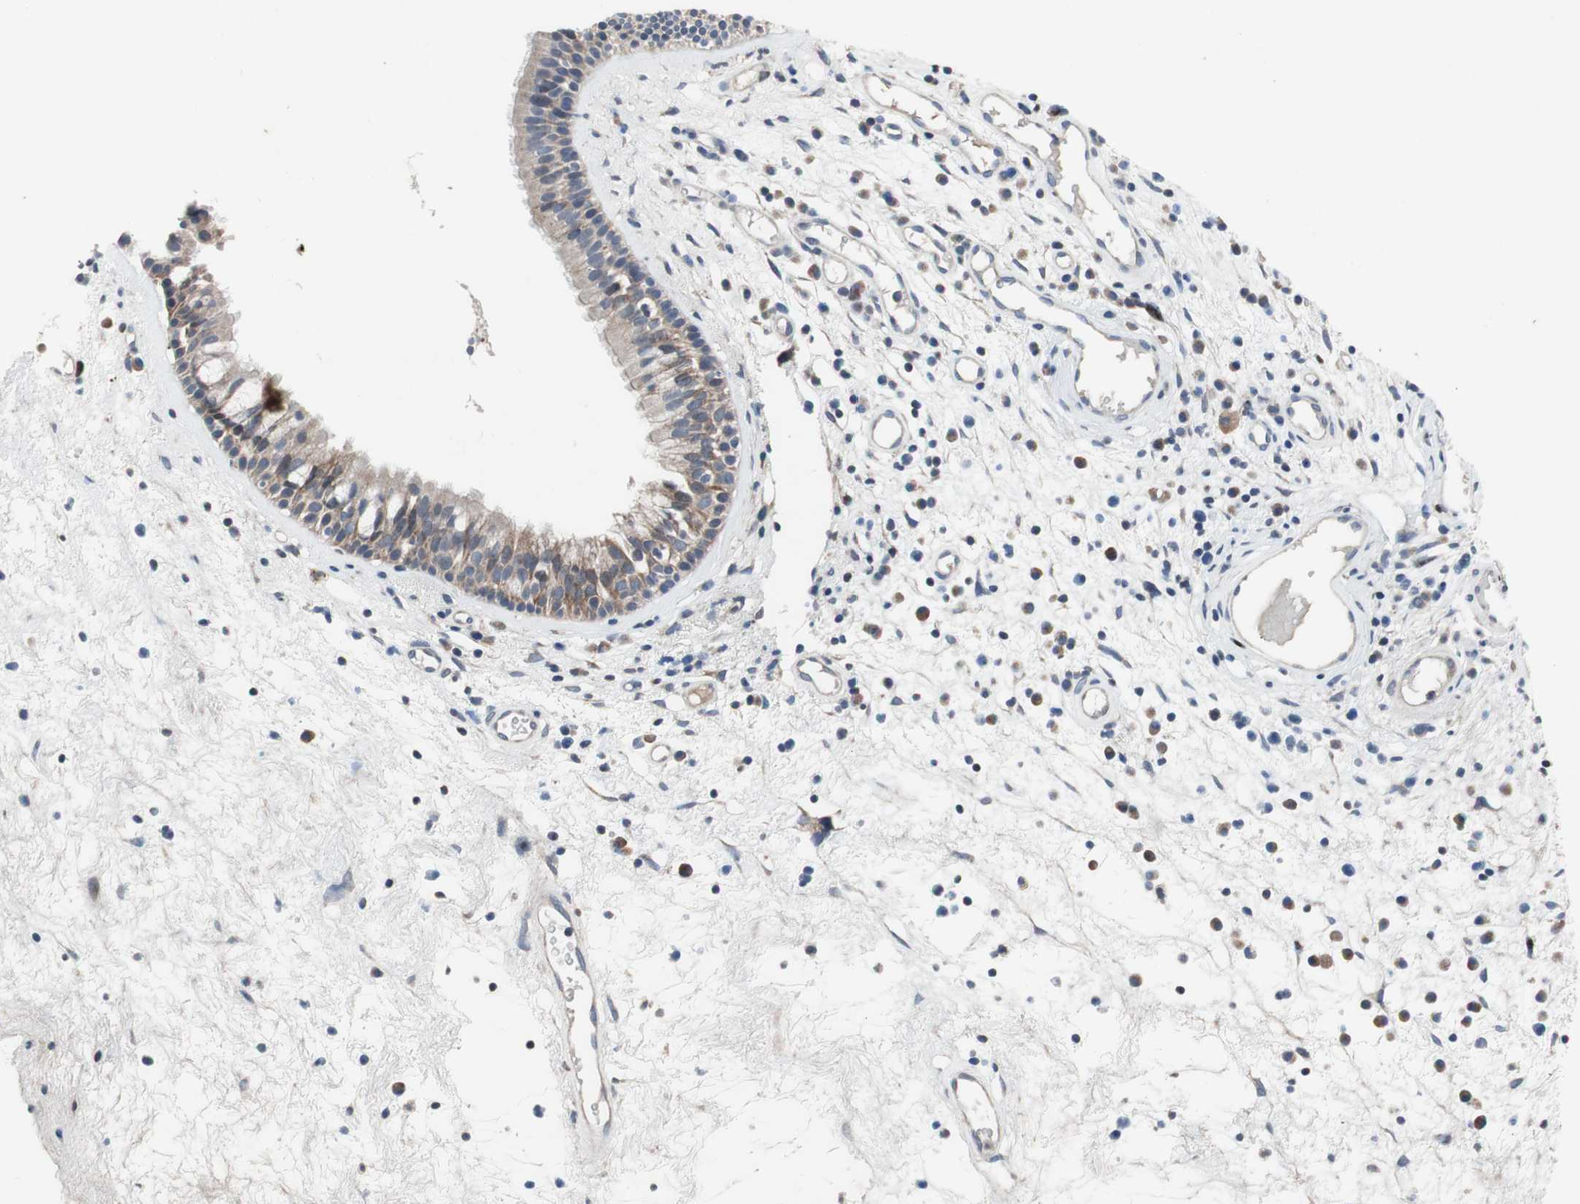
{"staining": {"intensity": "weak", "quantity": "25%-75%", "location": "cytoplasmic/membranous"}, "tissue": "nasopharynx", "cell_type": "Respiratory epithelial cells", "image_type": "normal", "snomed": [{"axis": "morphology", "description": "Normal tissue, NOS"}, {"axis": "morphology", "description": "Inflammation, NOS"}, {"axis": "topography", "description": "Nasopharynx"}], "caption": "Respiratory epithelial cells reveal low levels of weak cytoplasmic/membranous staining in about 25%-75% of cells in benign human nasopharynx.", "gene": "MUTYH", "patient": {"sex": "male", "age": 48}}